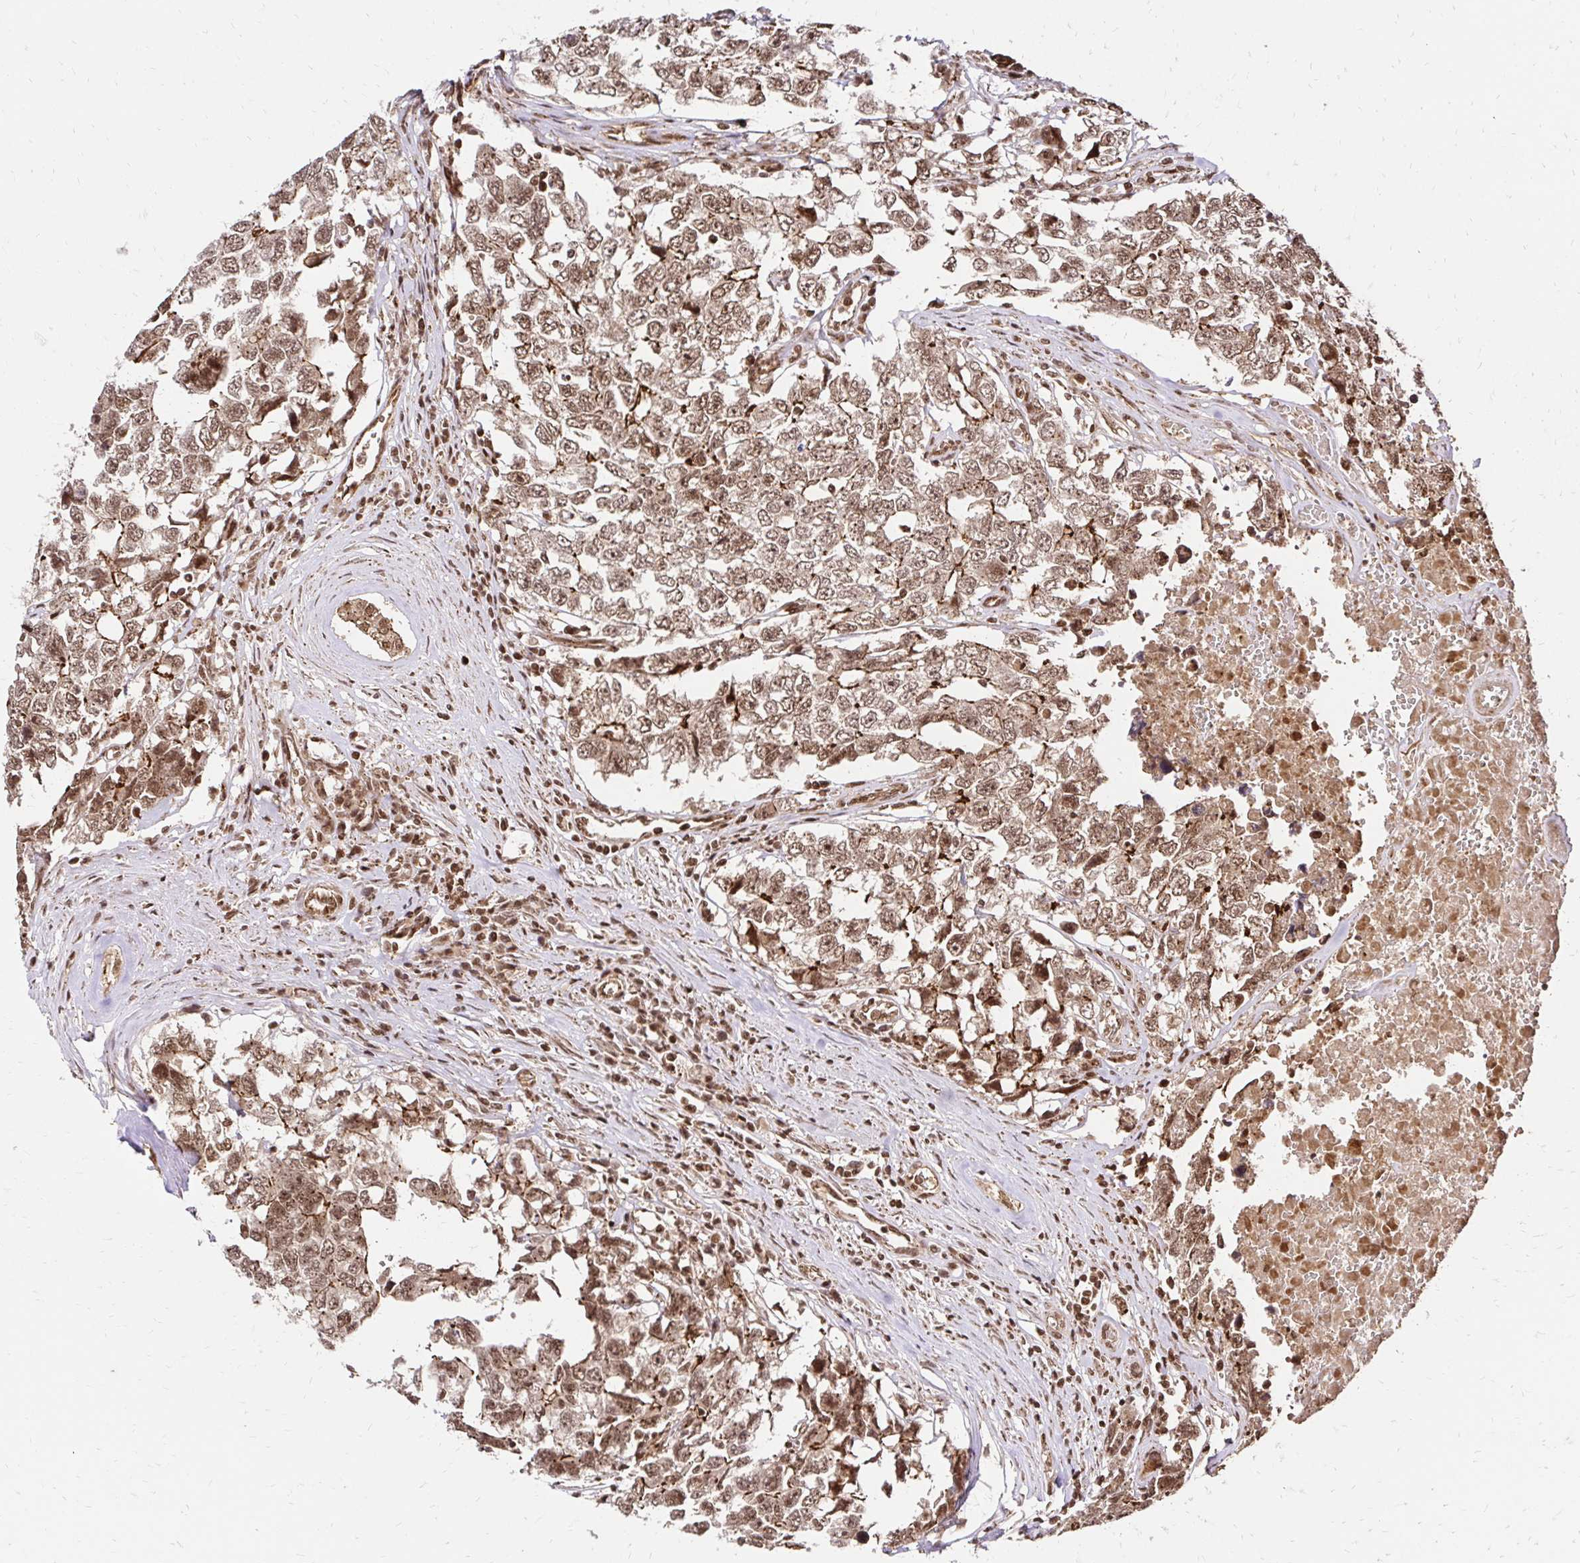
{"staining": {"intensity": "moderate", "quantity": ">75%", "location": "cytoplasmic/membranous,nuclear"}, "tissue": "testis cancer", "cell_type": "Tumor cells", "image_type": "cancer", "snomed": [{"axis": "morphology", "description": "Carcinoma, Embryonal, NOS"}, {"axis": "topography", "description": "Testis"}], "caption": "Protein expression by immunohistochemistry (IHC) reveals moderate cytoplasmic/membranous and nuclear staining in about >75% of tumor cells in testis cancer.", "gene": "GLYR1", "patient": {"sex": "male", "age": 22}}